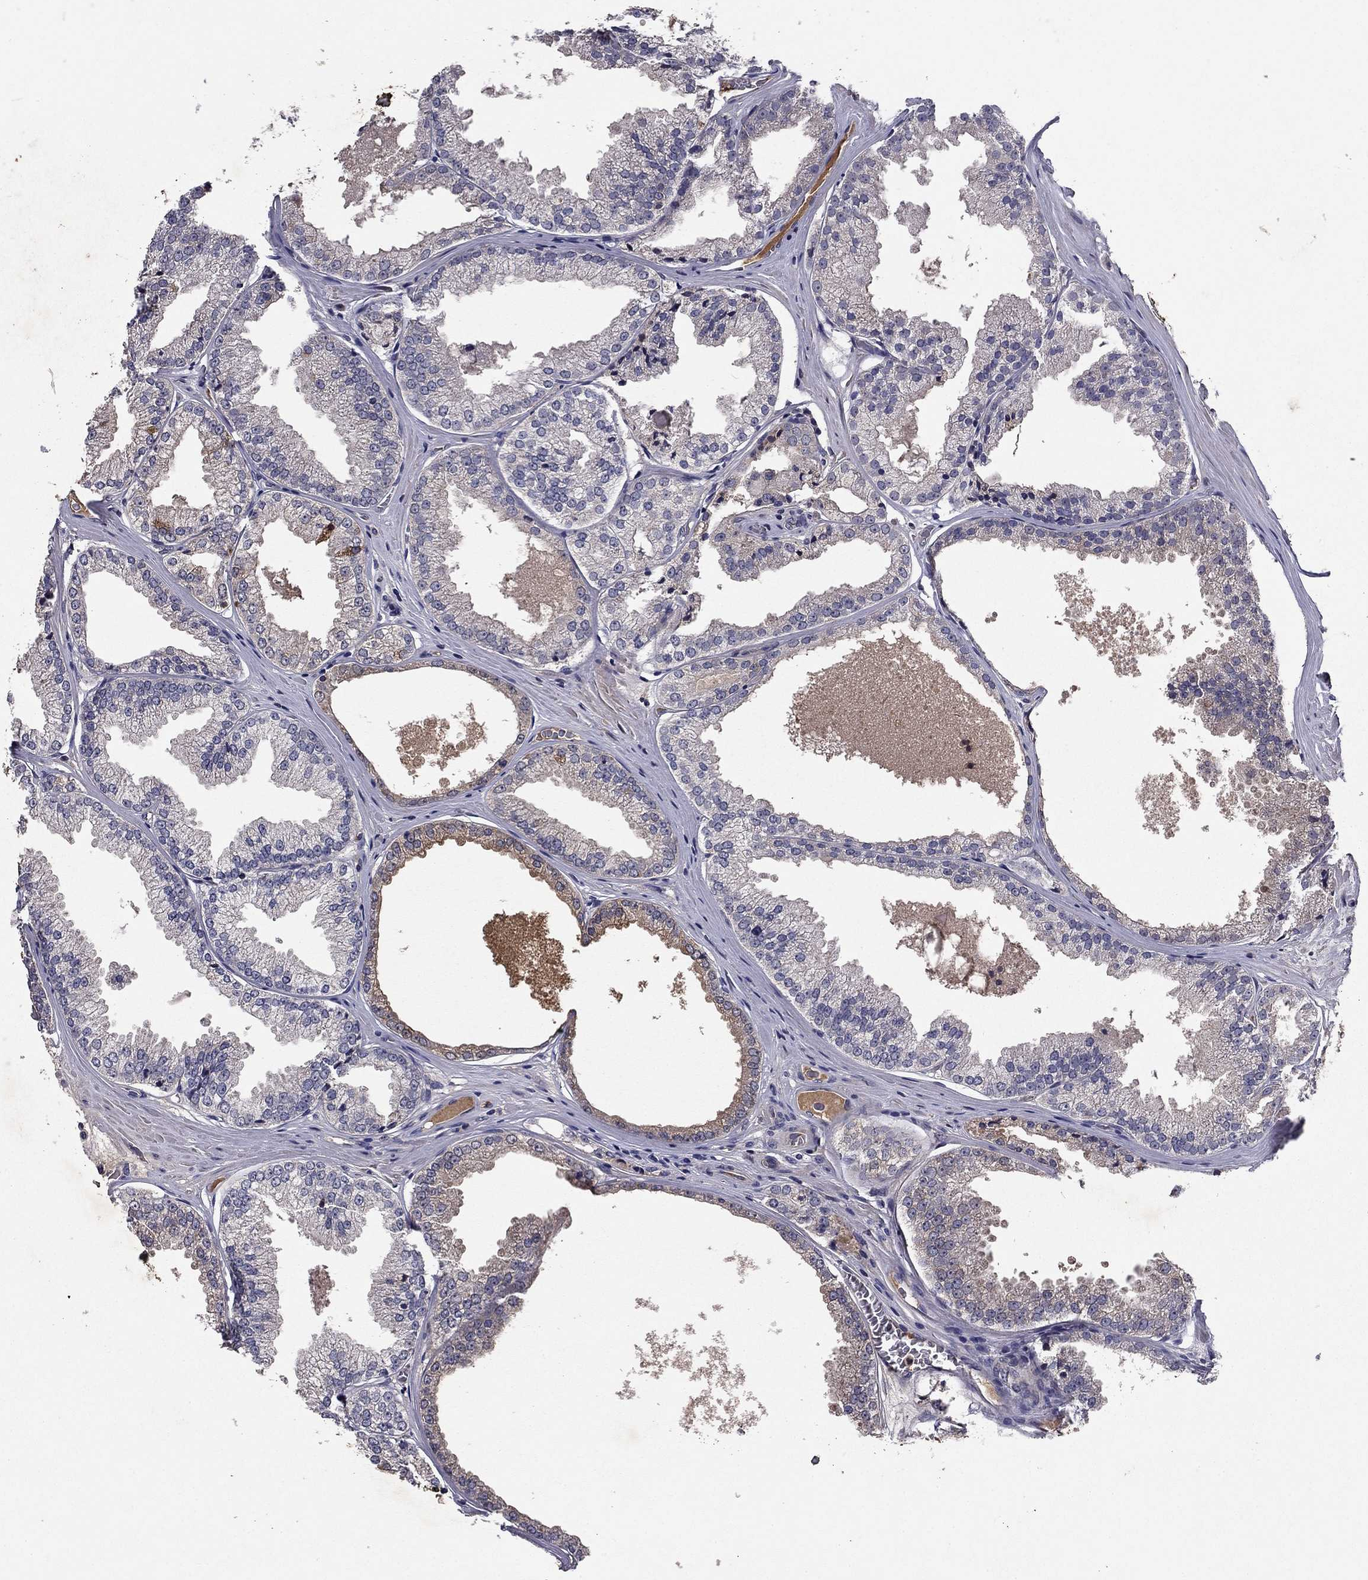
{"staining": {"intensity": "negative", "quantity": "none", "location": "none"}, "tissue": "prostate cancer", "cell_type": "Tumor cells", "image_type": "cancer", "snomed": [{"axis": "morphology", "description": "Adenocarcinoma, Low grade"}, {"axis": "topography", "description": "Prostate"}], "caption": "There is no significant staining in tumor cells of prostate cancer.", "gene": "PROS1", "patient": {"sex": "male", "age": 68}}